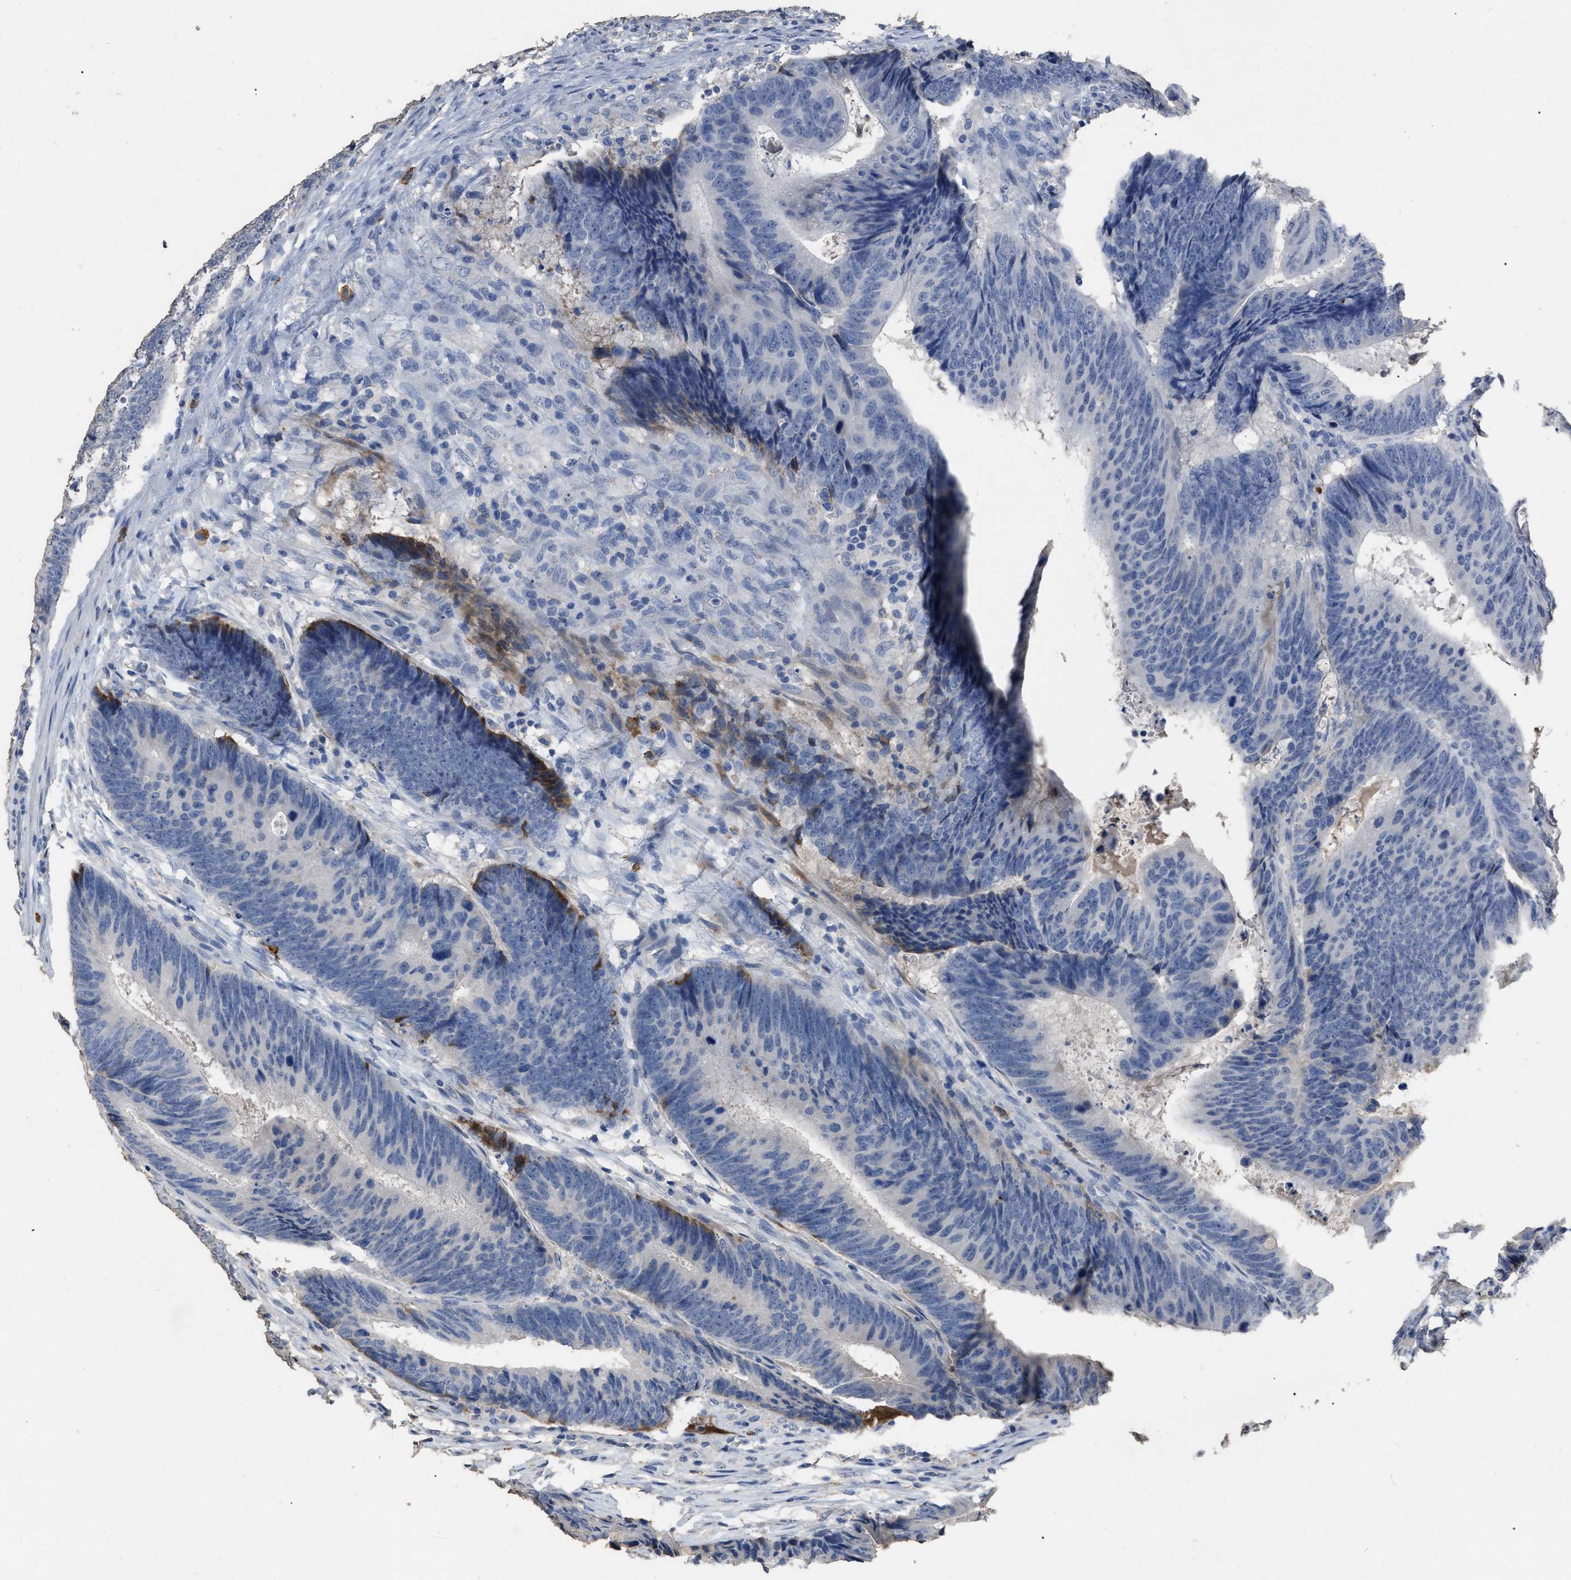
{"staining": {"intensity": "negative", "quantity": "none", "location": "none"}, "tissue": "colorectal cancer", "cell_type": "Tumor cells", "image_type": "cancer", "snomed": [{"axis": "morphology", "description": "Adenocarcinoma, NOS"}, {"axis": "topography", "description": "Colon"}], "caption": "Colorectal cancer was stained to show a protein in brown. There is no significant staining in tumor cells.", "gene": "HABP2", "patient": {"sex": "male", "age": 56}}